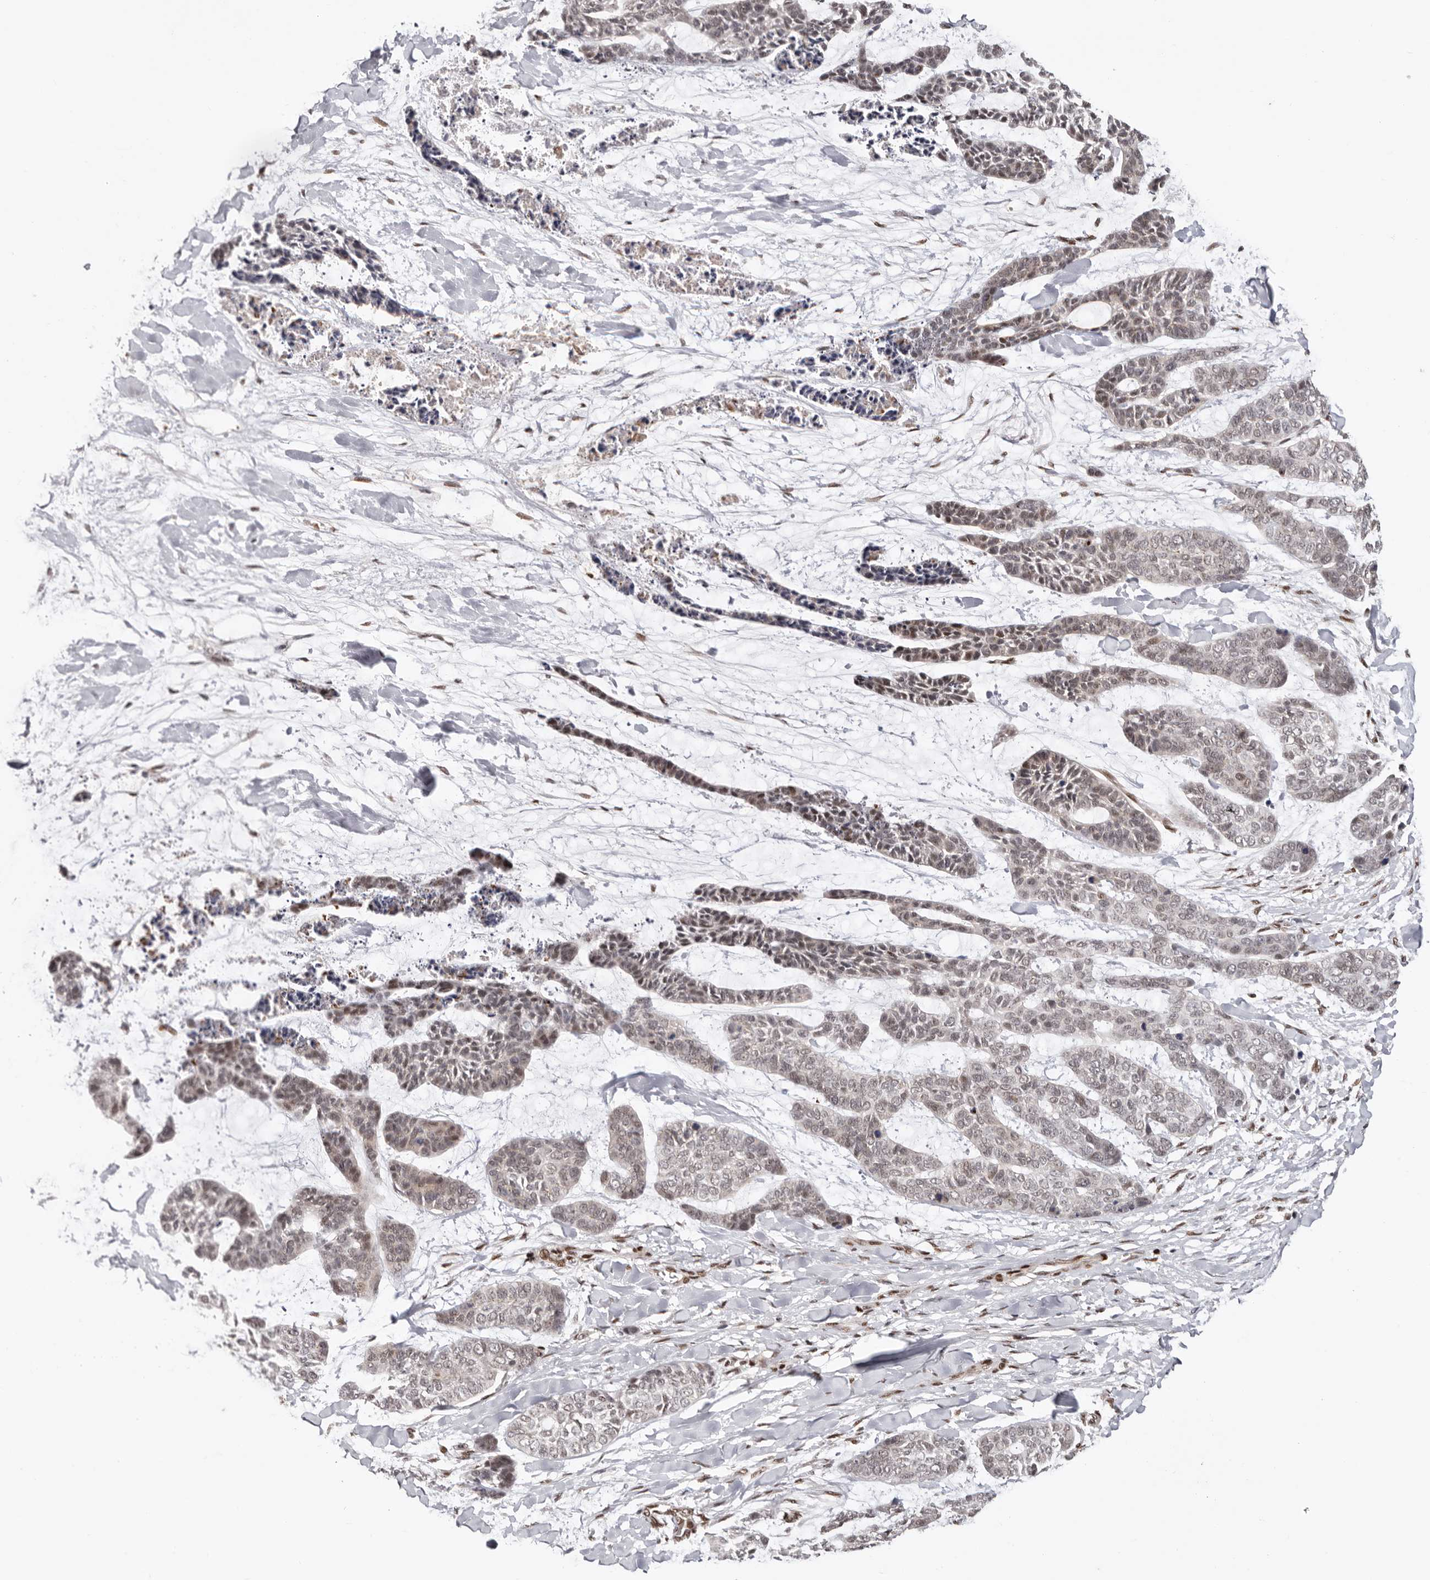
{"staining": {"intensity": "weak", "quantity": "25%-75%", "location": "nuclear"}, "tissue": "skin cancer", "cell_type": "Tumor cells", "image_type": "cancer", "snomed": [{"axis": "morphology", "description": "Basal cell carcinoma"}, {"axis": "topography", "description": "Skin"}], "caption": "IHC of skin basal cell carcinoma exhibits low levels of weak nuclear positivity in approximately 25%-75% of tumor cells.", "gene": "SMAD7", "patient": {"sex": "female", "age": 64}}